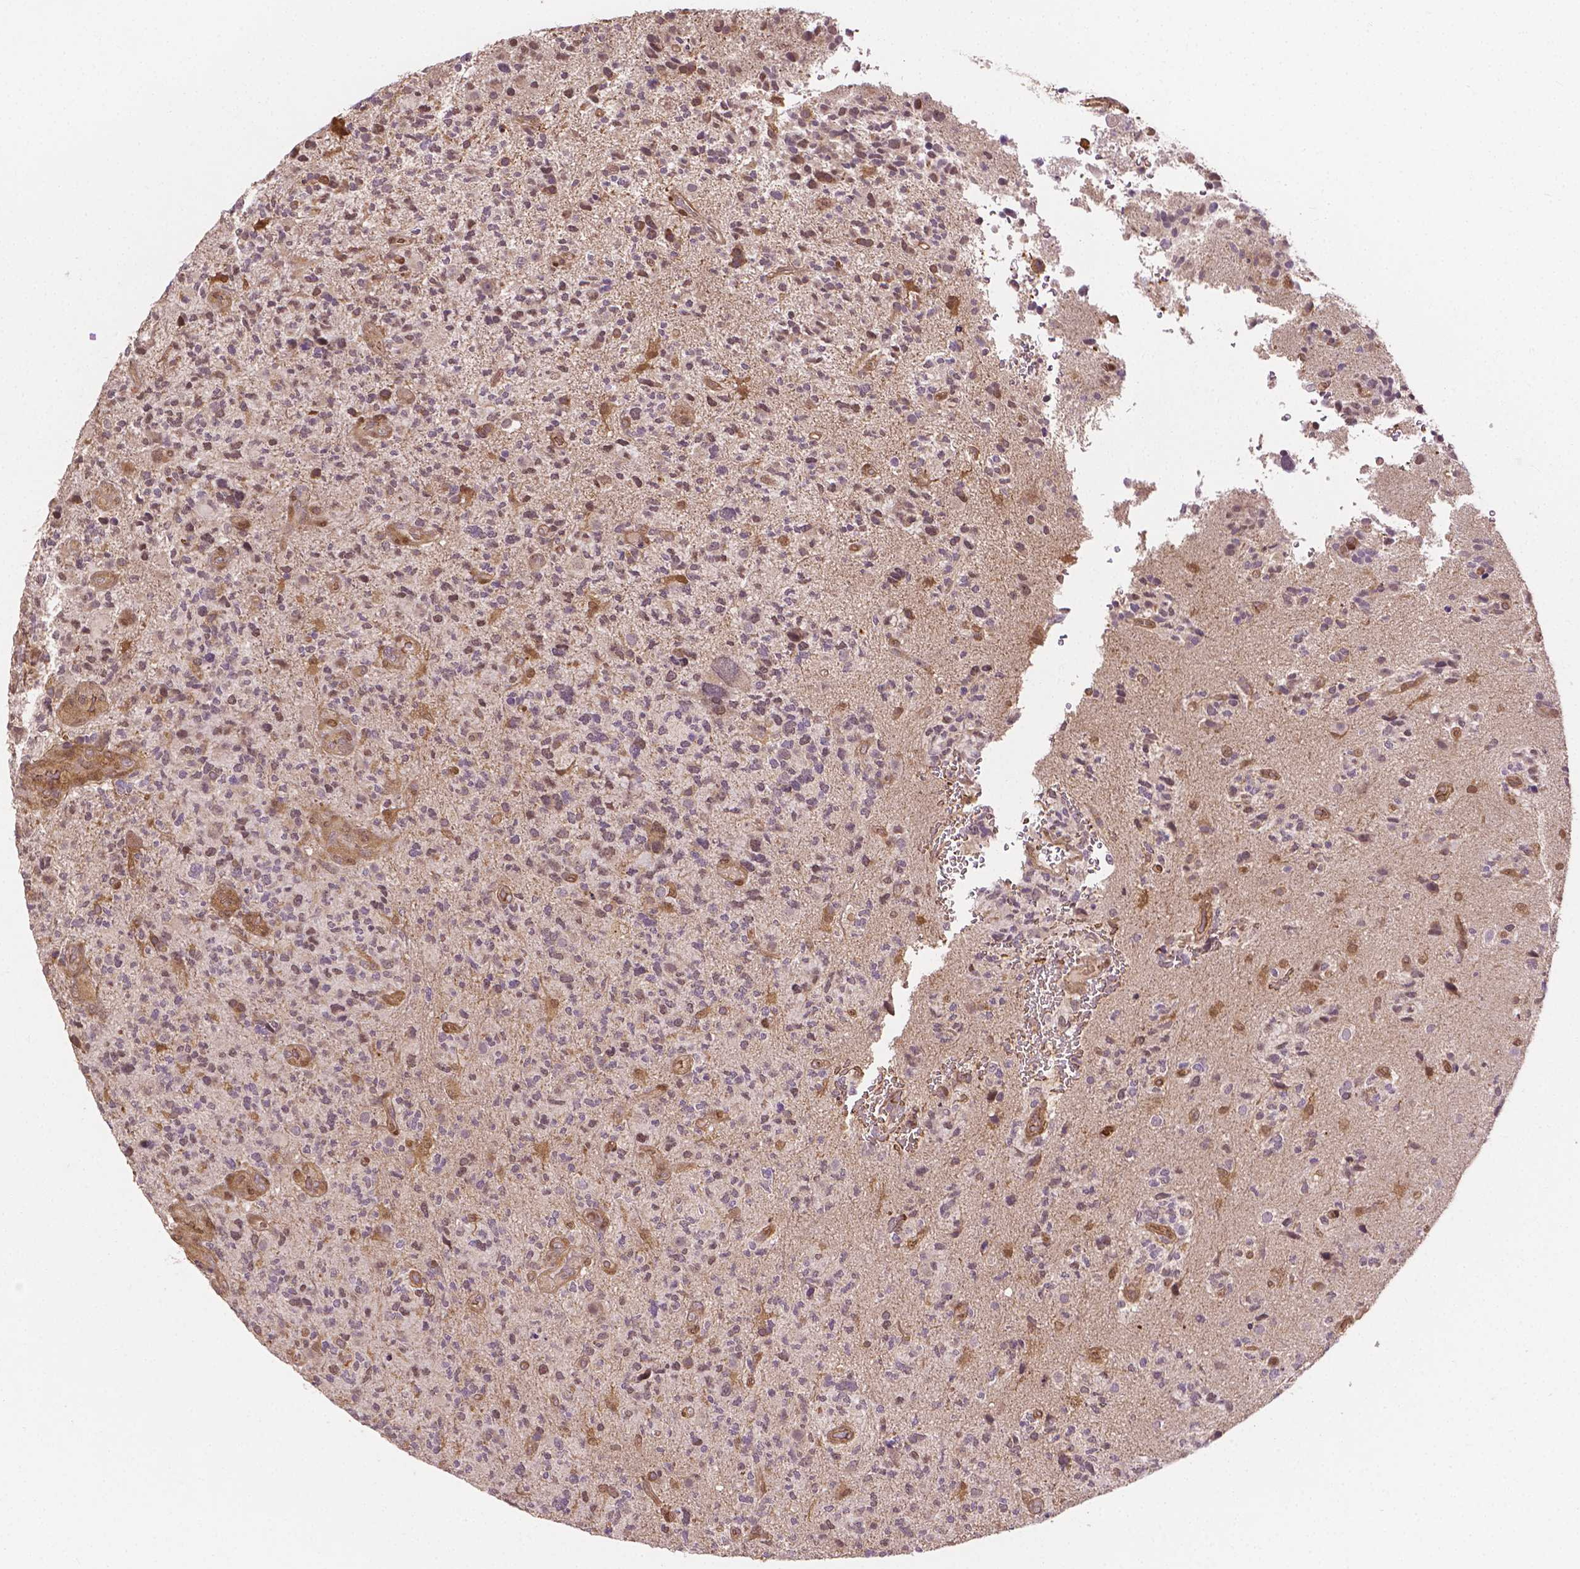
{"staining": {"intensity": "negative", "quantity": "none", "location": "none"}, "tissue": "glioma", "cell_type": "Tumor cells", "image_type": "cancer", "snomed": [{"axis": "morphology", "description": "Glioma, malignant, High grade"}, {"axis": "topography", "description": "Brain"}], "caption": "Glioma stained for a protein using IHC demonstrates no expression tumor cells.", "gene": "YAP1", "patient": {"sex": "female", "age": 71}}